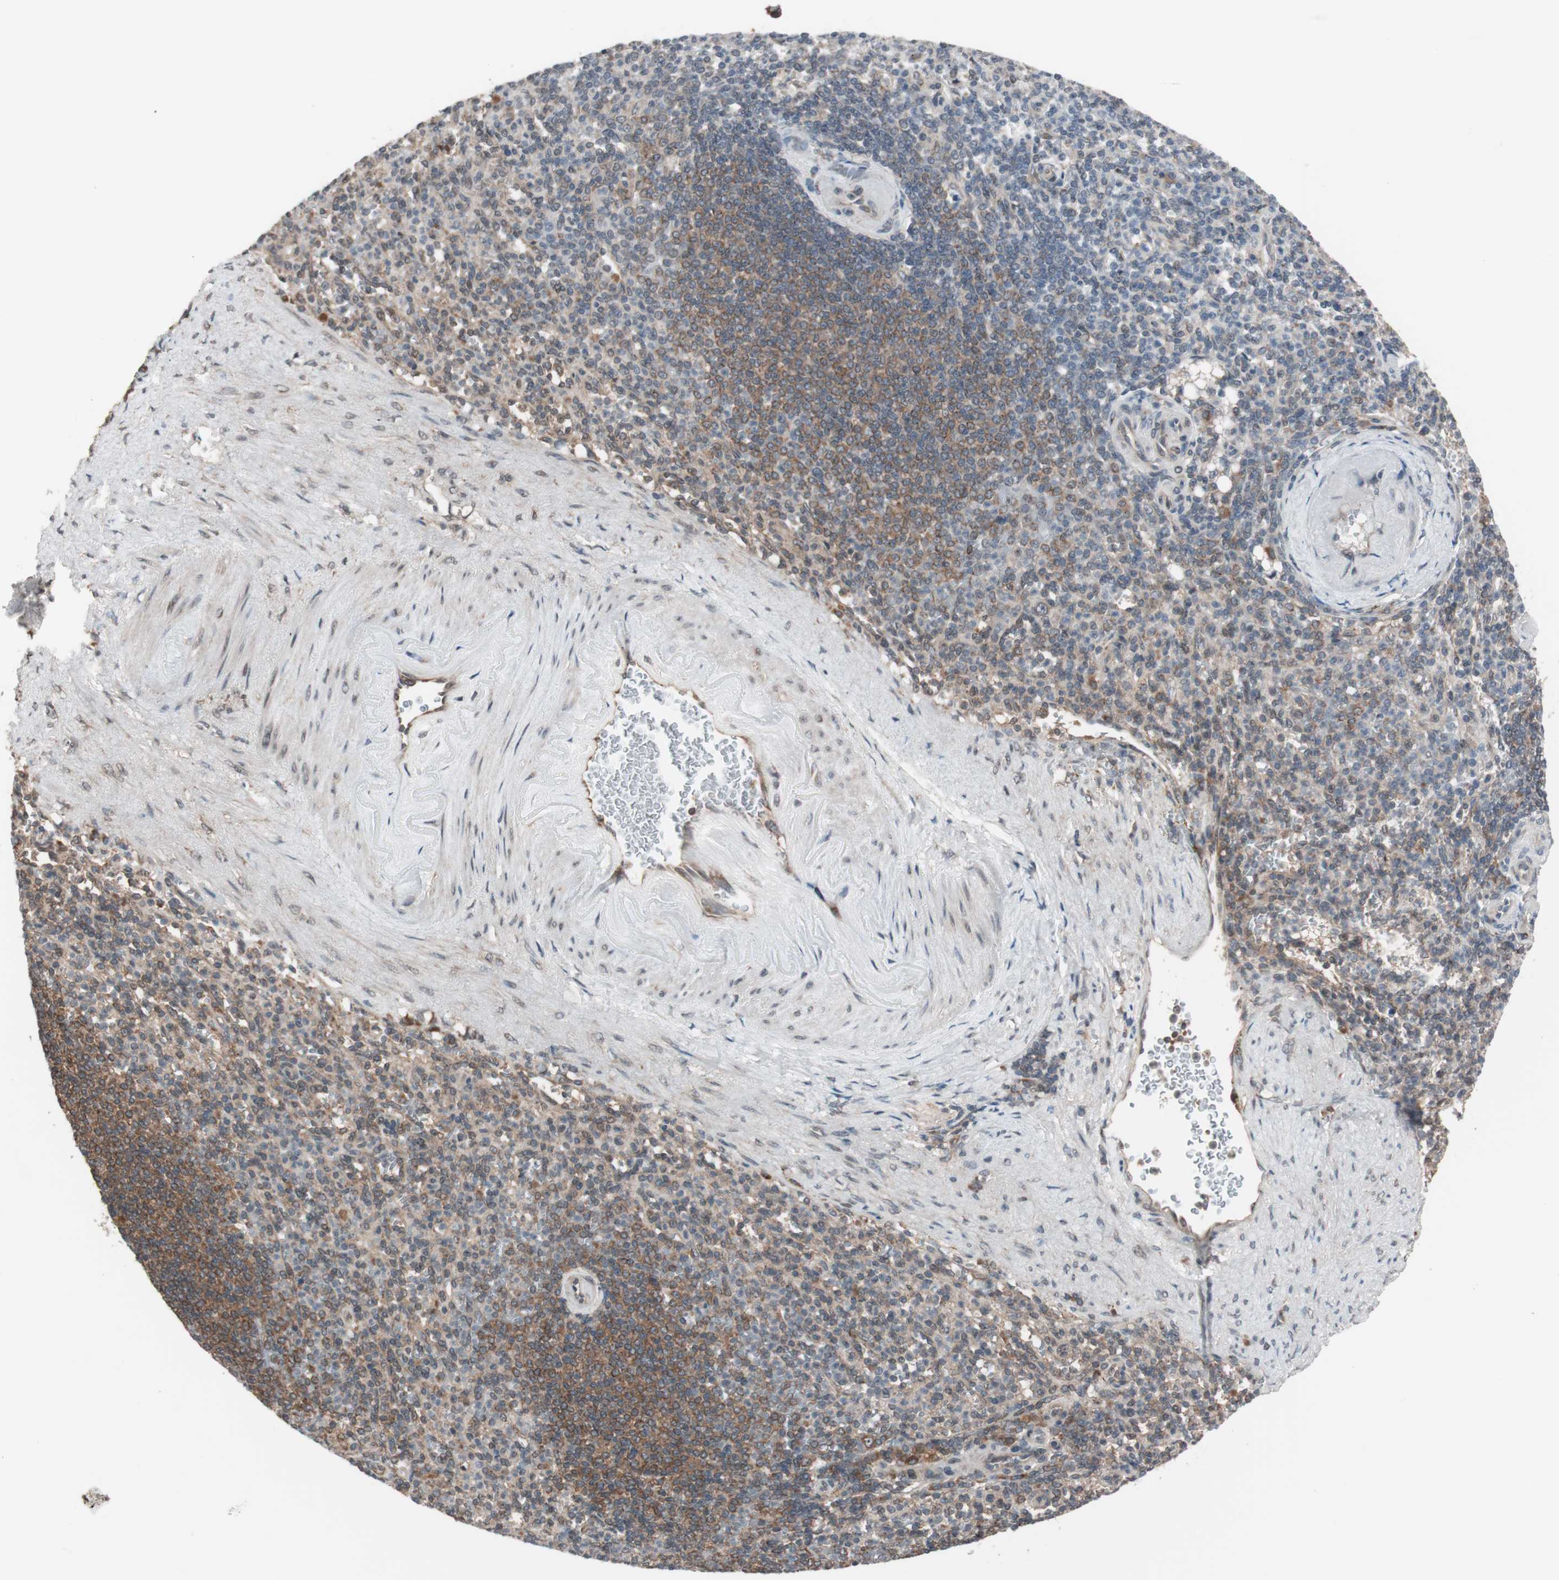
{"staining": {"intensity": "moderate", "quantity": ">75%", "location": "cytoplasmic/membranous"}, "tissue": "spleen", "cell_type": "Cells in red pulp", "image_type": "normal", "snomed": [{"axis": "morphology", "description": "Normal tissue, NOS"}, {"axis": "topography", "description": "Spleen"}], "caption": "A micrograph of spleen stained for a protein reveals moderate cytoplasmic/membranous brown staining in cells in red pulp.", "gene": "FBXO5", "patient": {"sex": "female", "age": 74}}